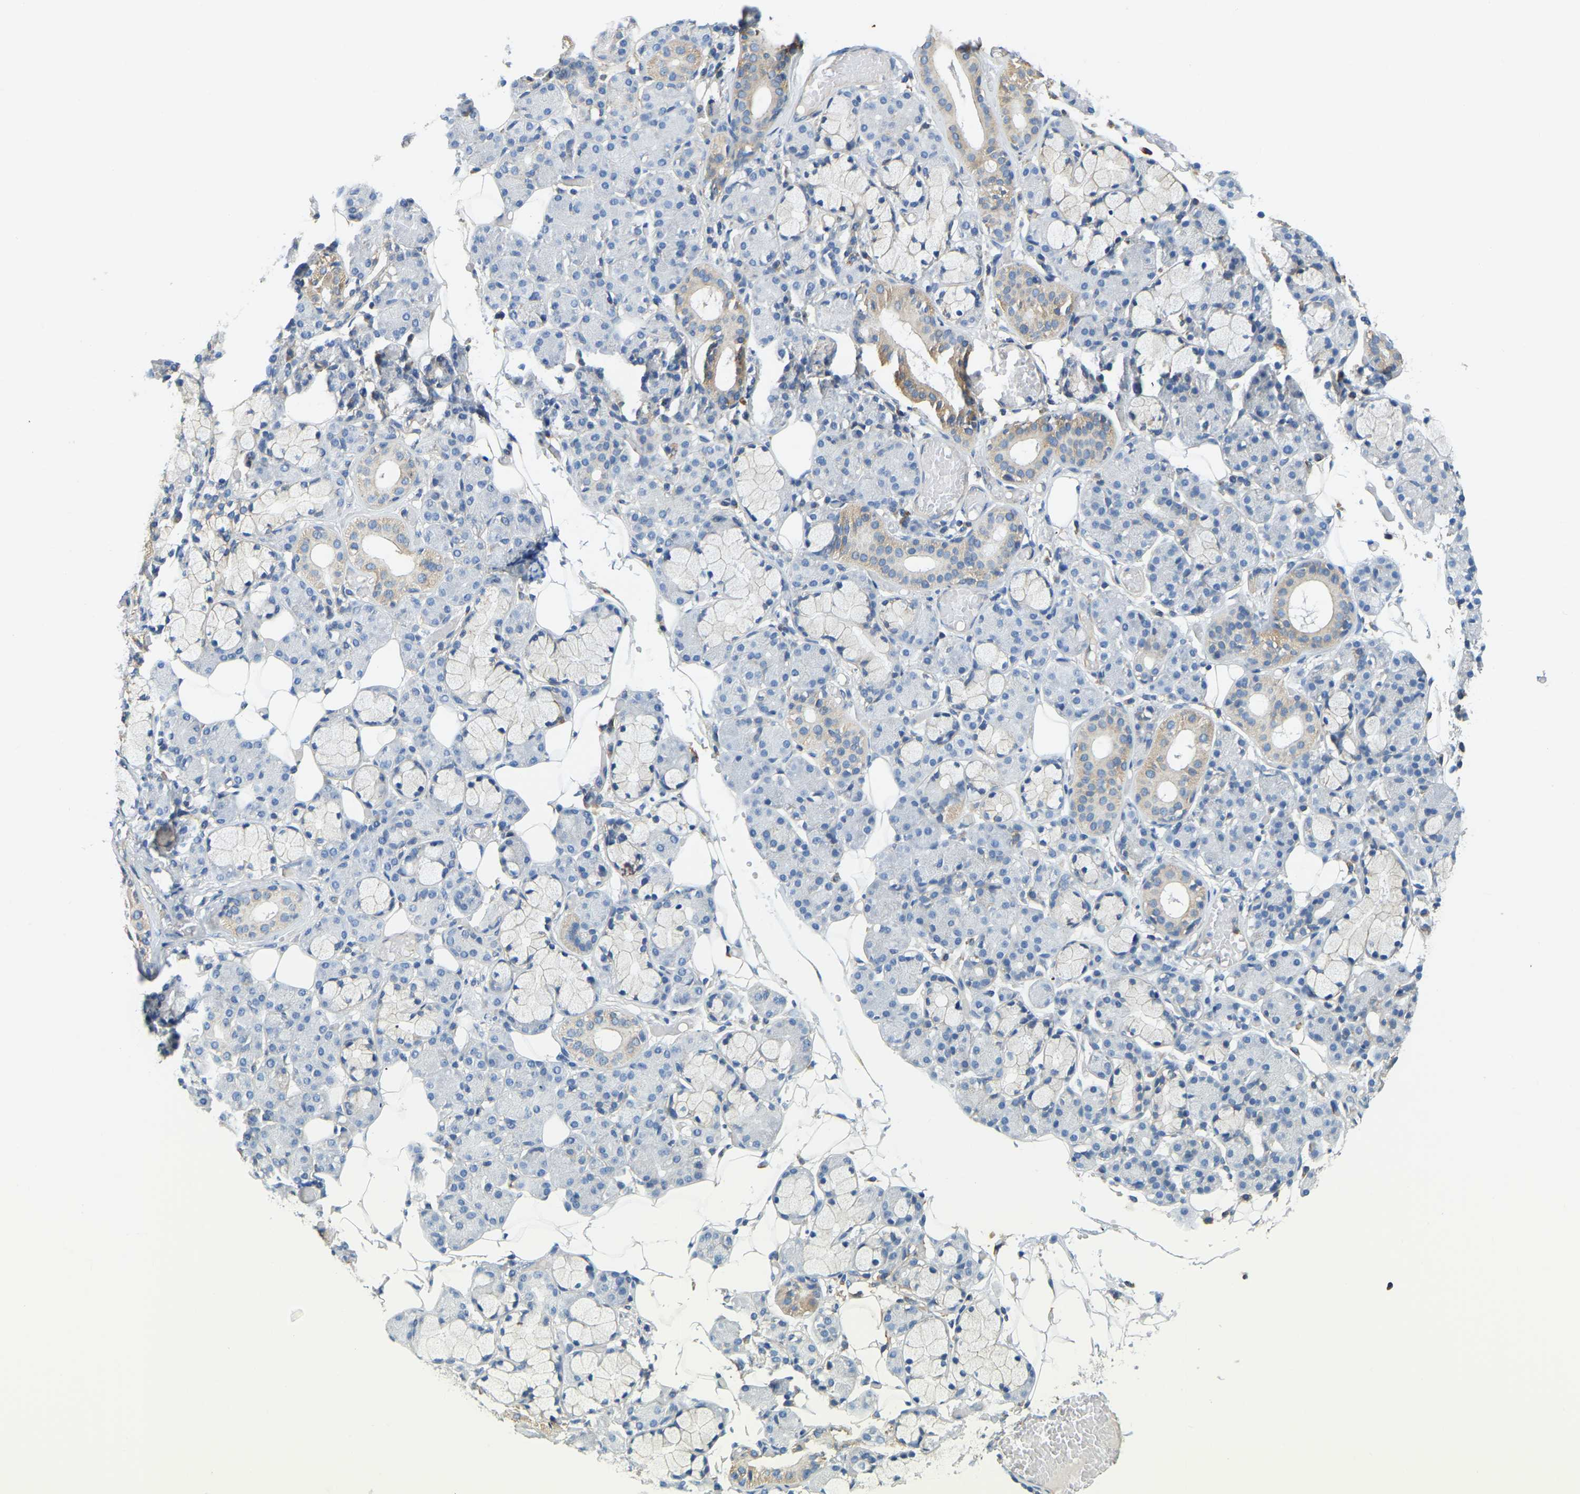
{"staining": {"intensity": "moderate", "quantity": "<25%", "location": "cytoplasmic/membranous"}, "tissue": "salivary gland", "cell_type": "Glandular cells", "image_type": "normal", "snomed": [{"axis": "morphology", "description": "Normal tissue, NOS"}, {"axis": "topography", "description": "Salivary gland"}], "caption": "Immunohistochemistry (IHC) of normal salivary gland reveals low levels of moderate cytoplasmic/membranous positivity in approximately <25% of glandular cells.", "gene": "AHNAK", "patient": {"sex": "male", "age": 63}}